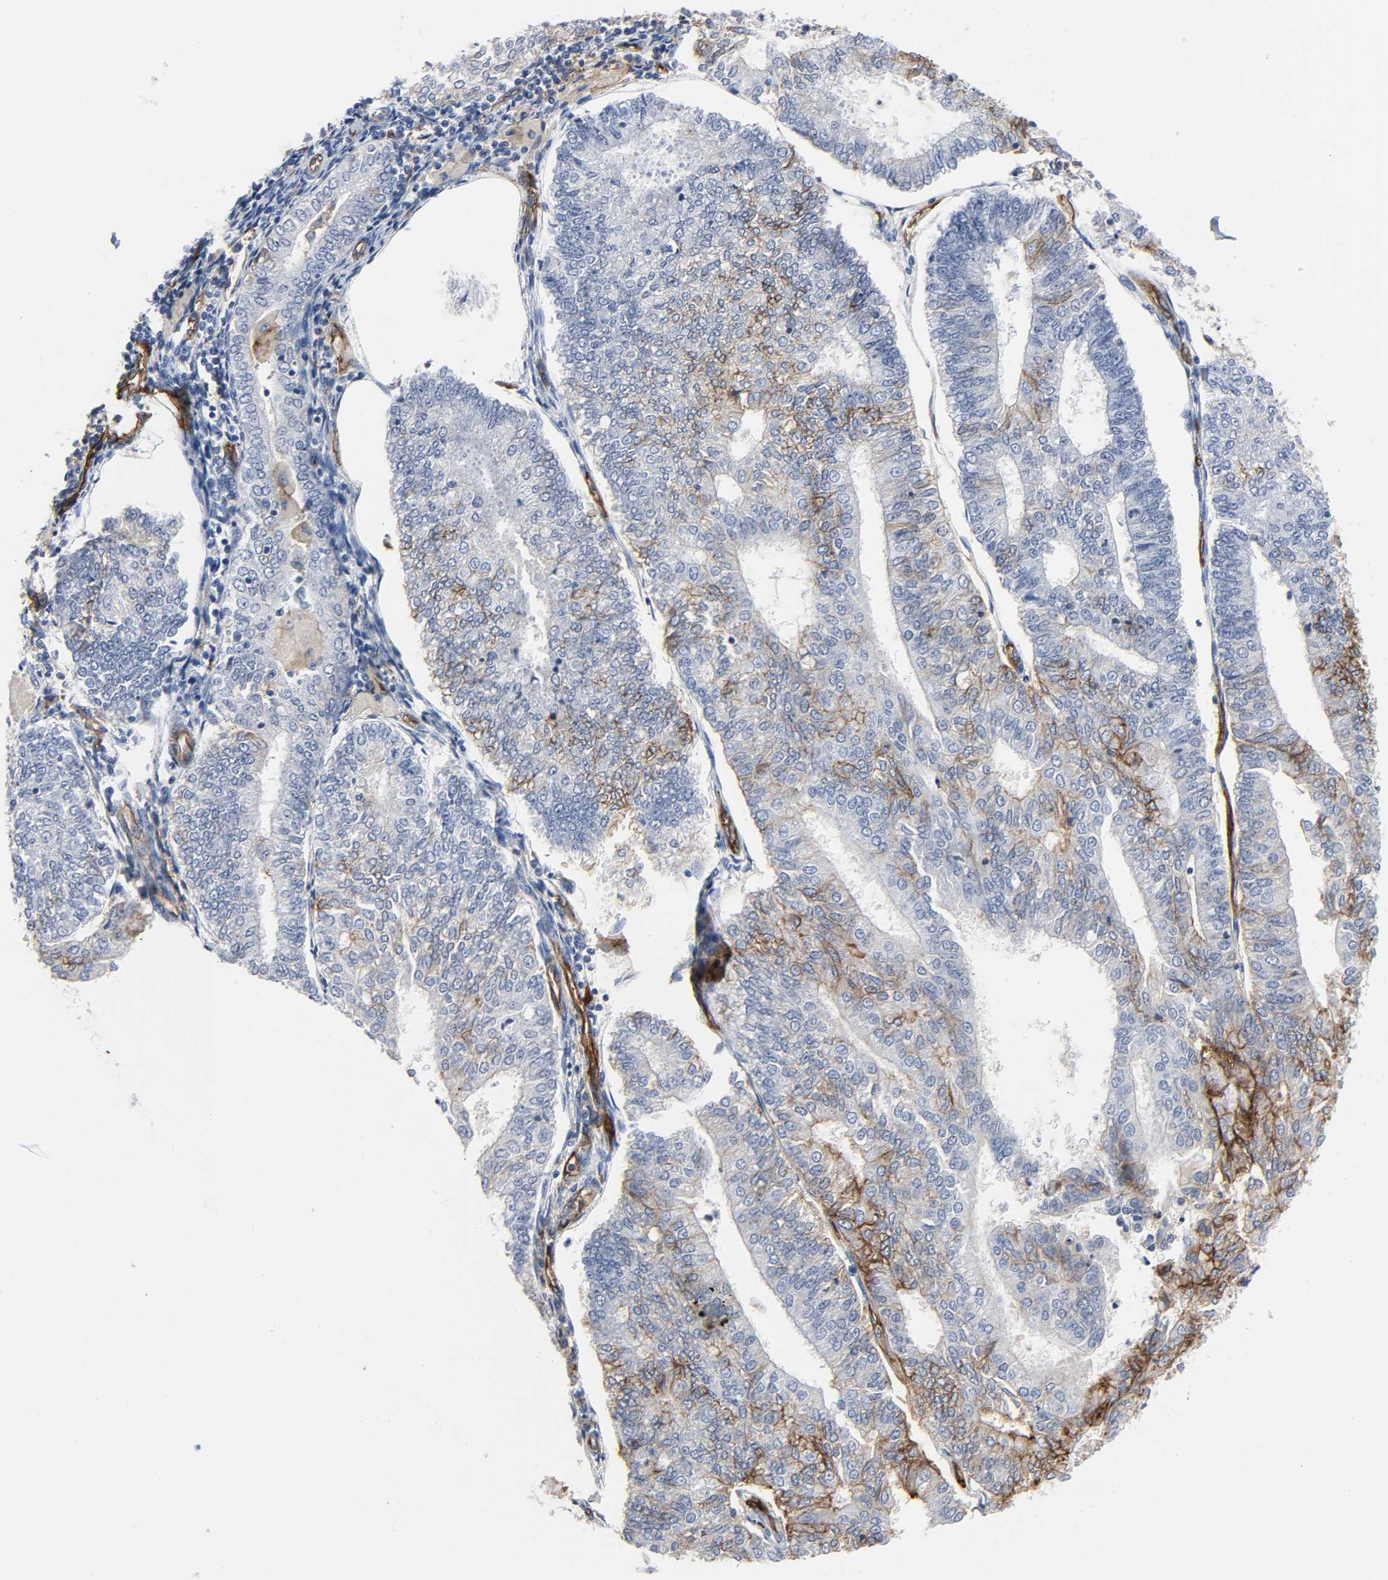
{"staining": {"intensity": "moderate", "quantity": "25%-75%", "location": "cytoplasmic/membranous"}, "tissue": "endometrial cancer", "cell_type": "Tumor cells", "image_type": "cancer", "snomed": [{"axis": "morphology", "description": "Adenocarcinoma, NOS"}, {"axis": "topography", "description": "Endometrium"}], "caption": "Approximately 25%-75% of tumor cells in adenocarcinoma (endometrial) display moderate cytoplasmic/membranous protein positivity as visualized by brown immunohistochemical staining.", "gene": "PECAM1", "patient": {"sex": "female", "age": 59}}